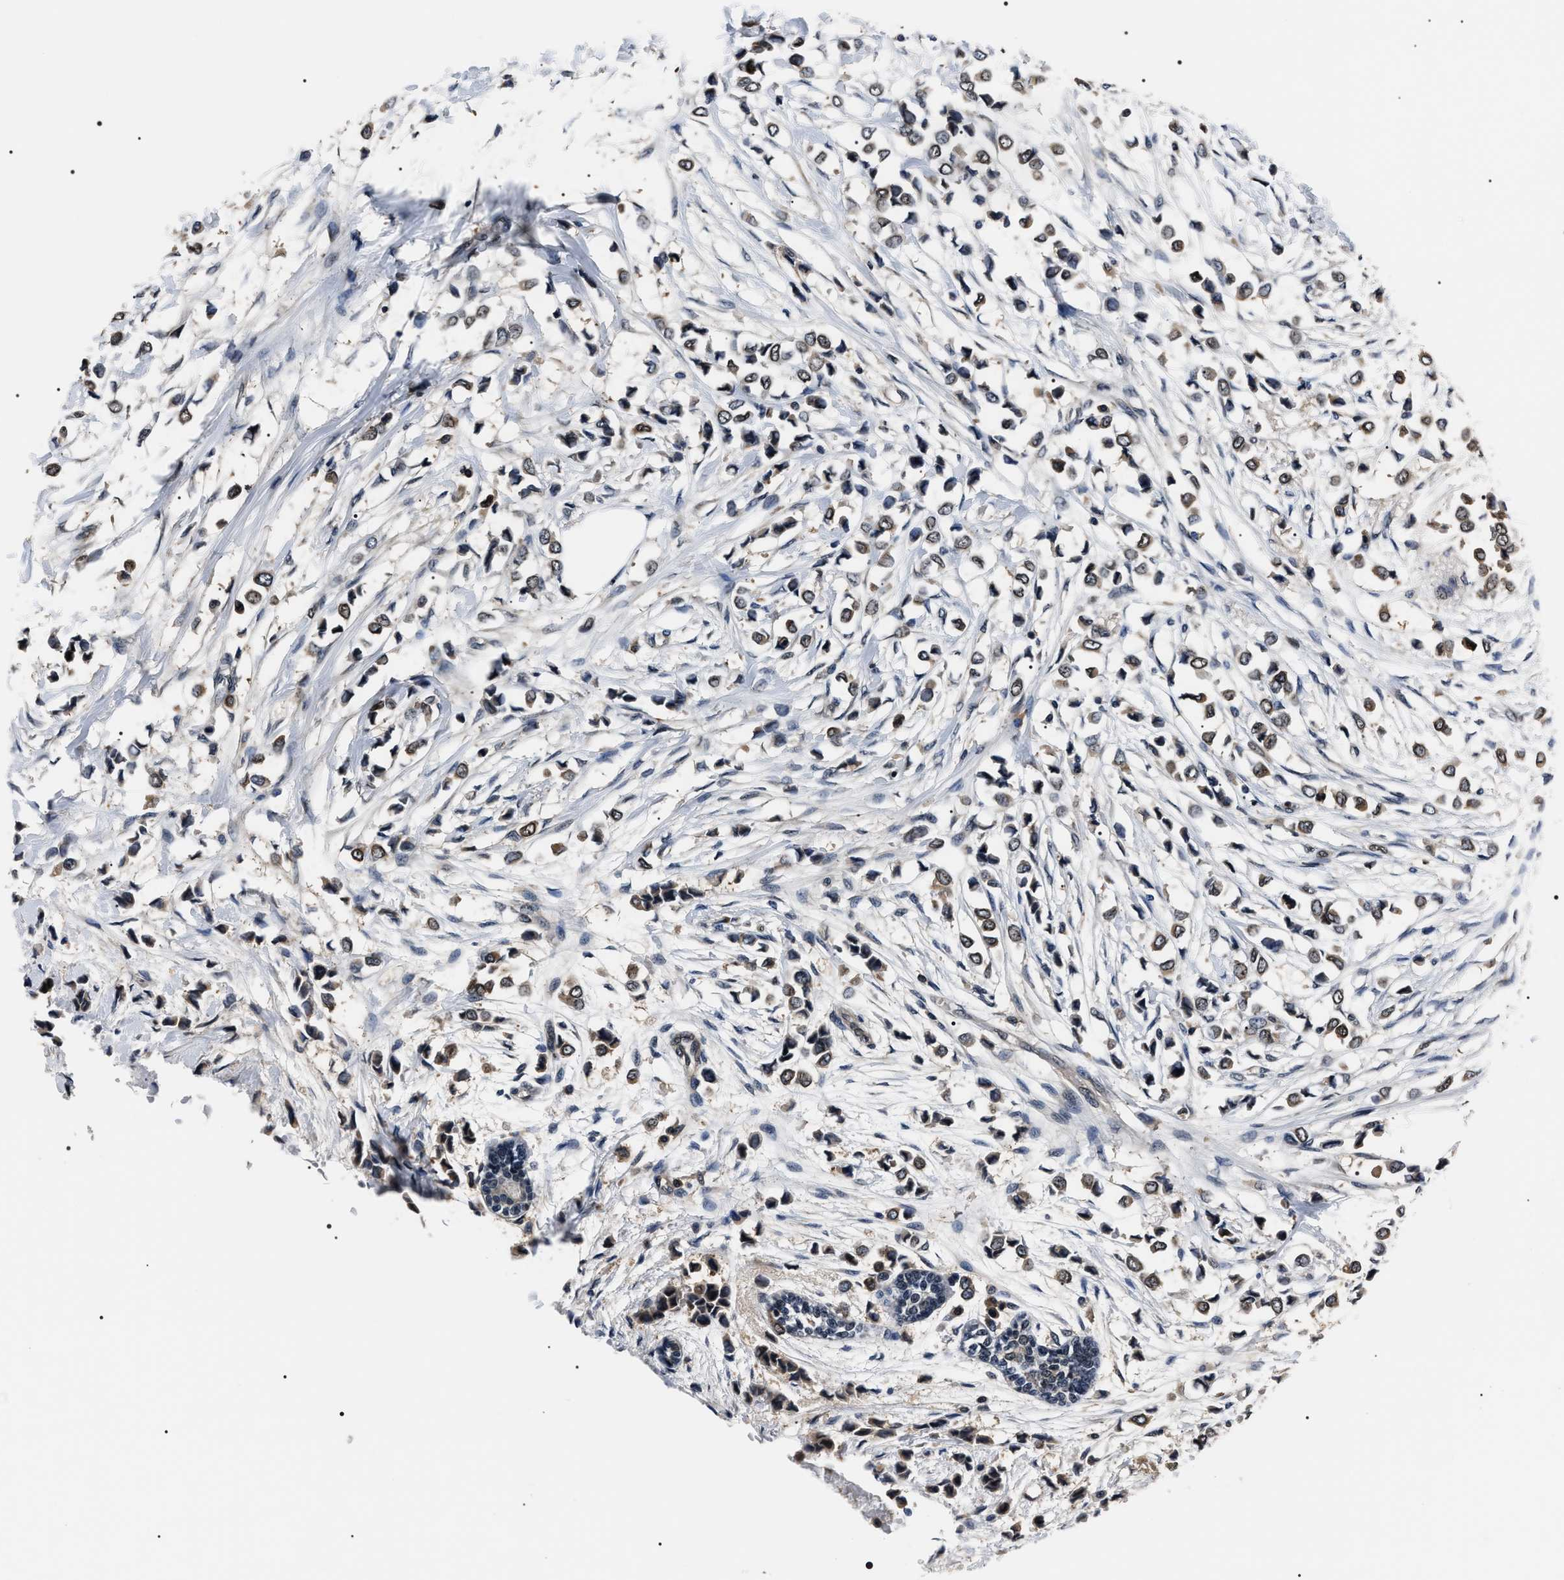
{"staining": {"intensity": "weak", "quantity": "25%-75%", "location": "cytoplasmic/membranous,nuclear"}, "tissue": "breast cancer", "cell_type": "Tumor cells", "image_type": "cancer", "snomed": [{"axis": "morphology", "description": "Lobular carcinoma"}, {"axis": "topography", "description": "Breast"}], "caption": "This is an image of immunohistochemistry (IHC) staining of breast cancer, which shows weak staining in the cytoplasmic/membranous and nuclear of tumor cells.", "gene": "SIPA1", "patient": {"sex": "female", "age": 51}}